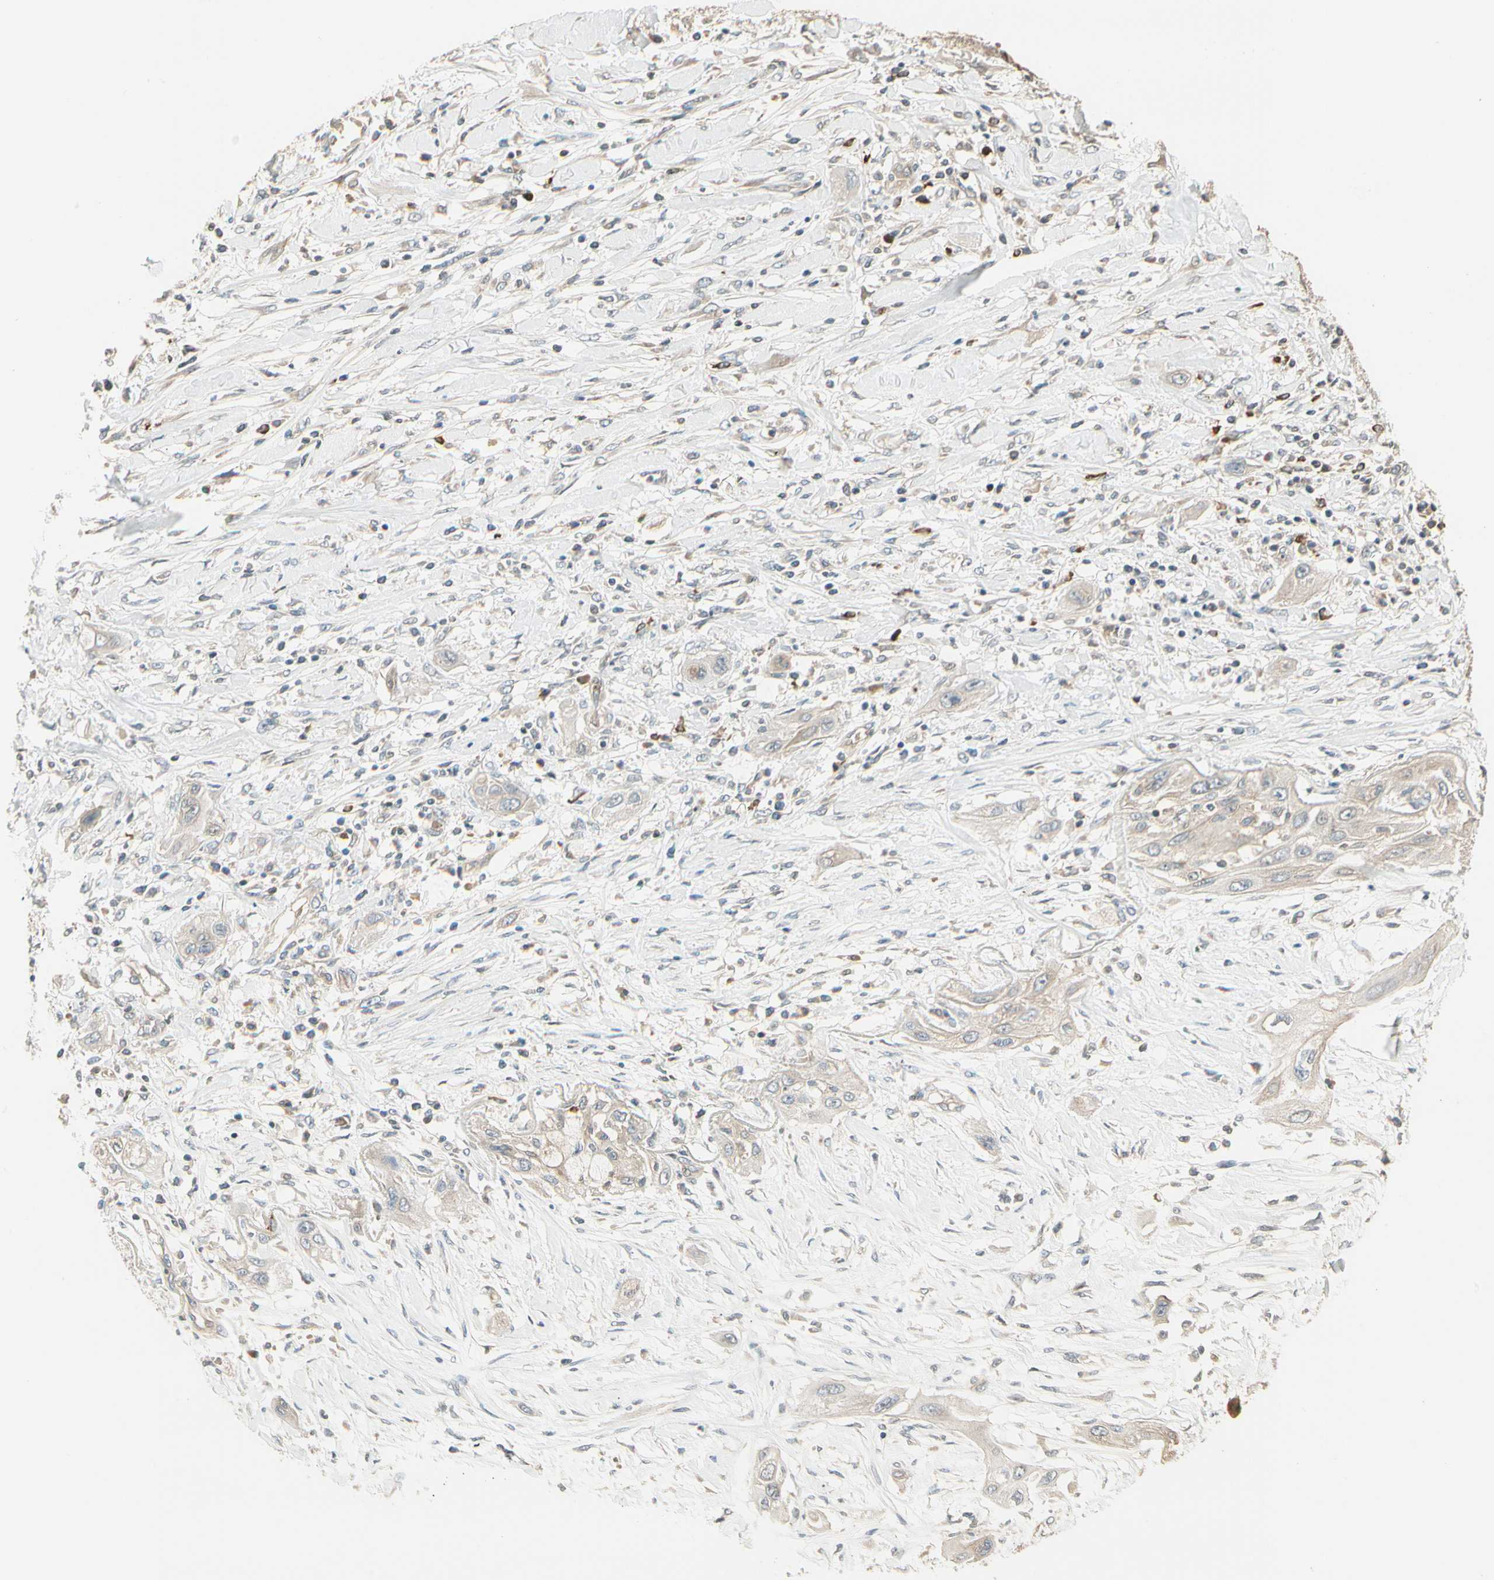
{"staining": {"intensity": "weak", "quantity": ">75%", "location": "cytoplasmic/membranous"}, "tissue": "lung cancer", "cell_type": "Tumor cells", "image_type": "cancer", "snomed": [{"axis": "morphology", "description": "Squamous cell carcinoma, NOS"}, {"axis": "topography", "description": "Lung"}], "caption": "A brown stain highlights weak cytoplasmic/membranous positivity of a protein in lung squamous cell carcinoma tumor cells. (DAB = brown stain, brightfield microscopy at high magnification).", "gene": "TNFRSF21", "patient": {"sex": "female", "age": 47}}